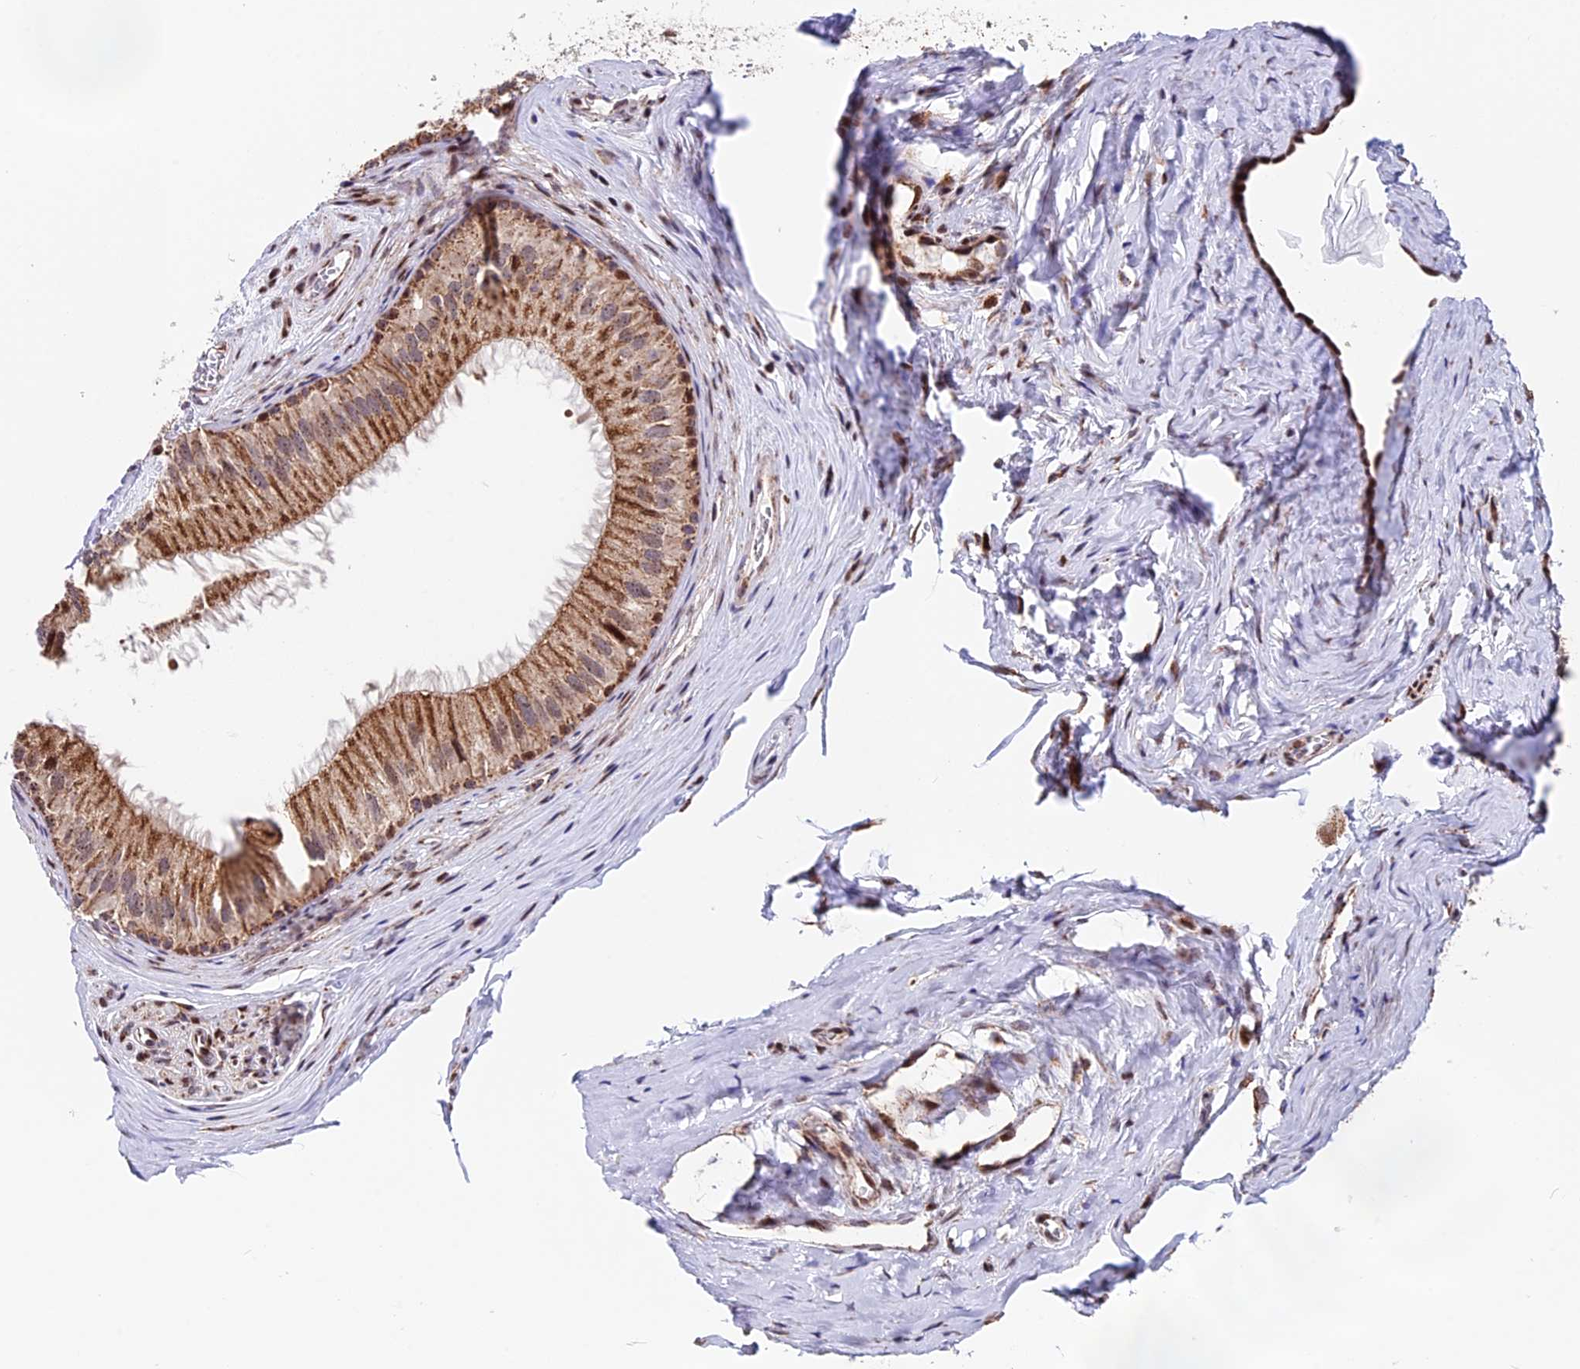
{"staining": {"intensity": "strong", "quantity": "25%-75%", "location": "cytoplasmic/membranous,nuclear"}, "tissue": "epididymis", "cell_type": "Glandular cells", "image_type": "normal", "snomed": [{"axis": "morphology", "description": "Normal tissue, NOS"}, {"axis": "topography", "description": "Epididymis"}], "caption": "Human epididymis stained with a brown dye displays strong cytoplasmic/membranous,nuclear positive expression in about 25%-75% of glandular cells.", "gene": "FAM174C", "patient": {"sex": "male", "age": 33}}